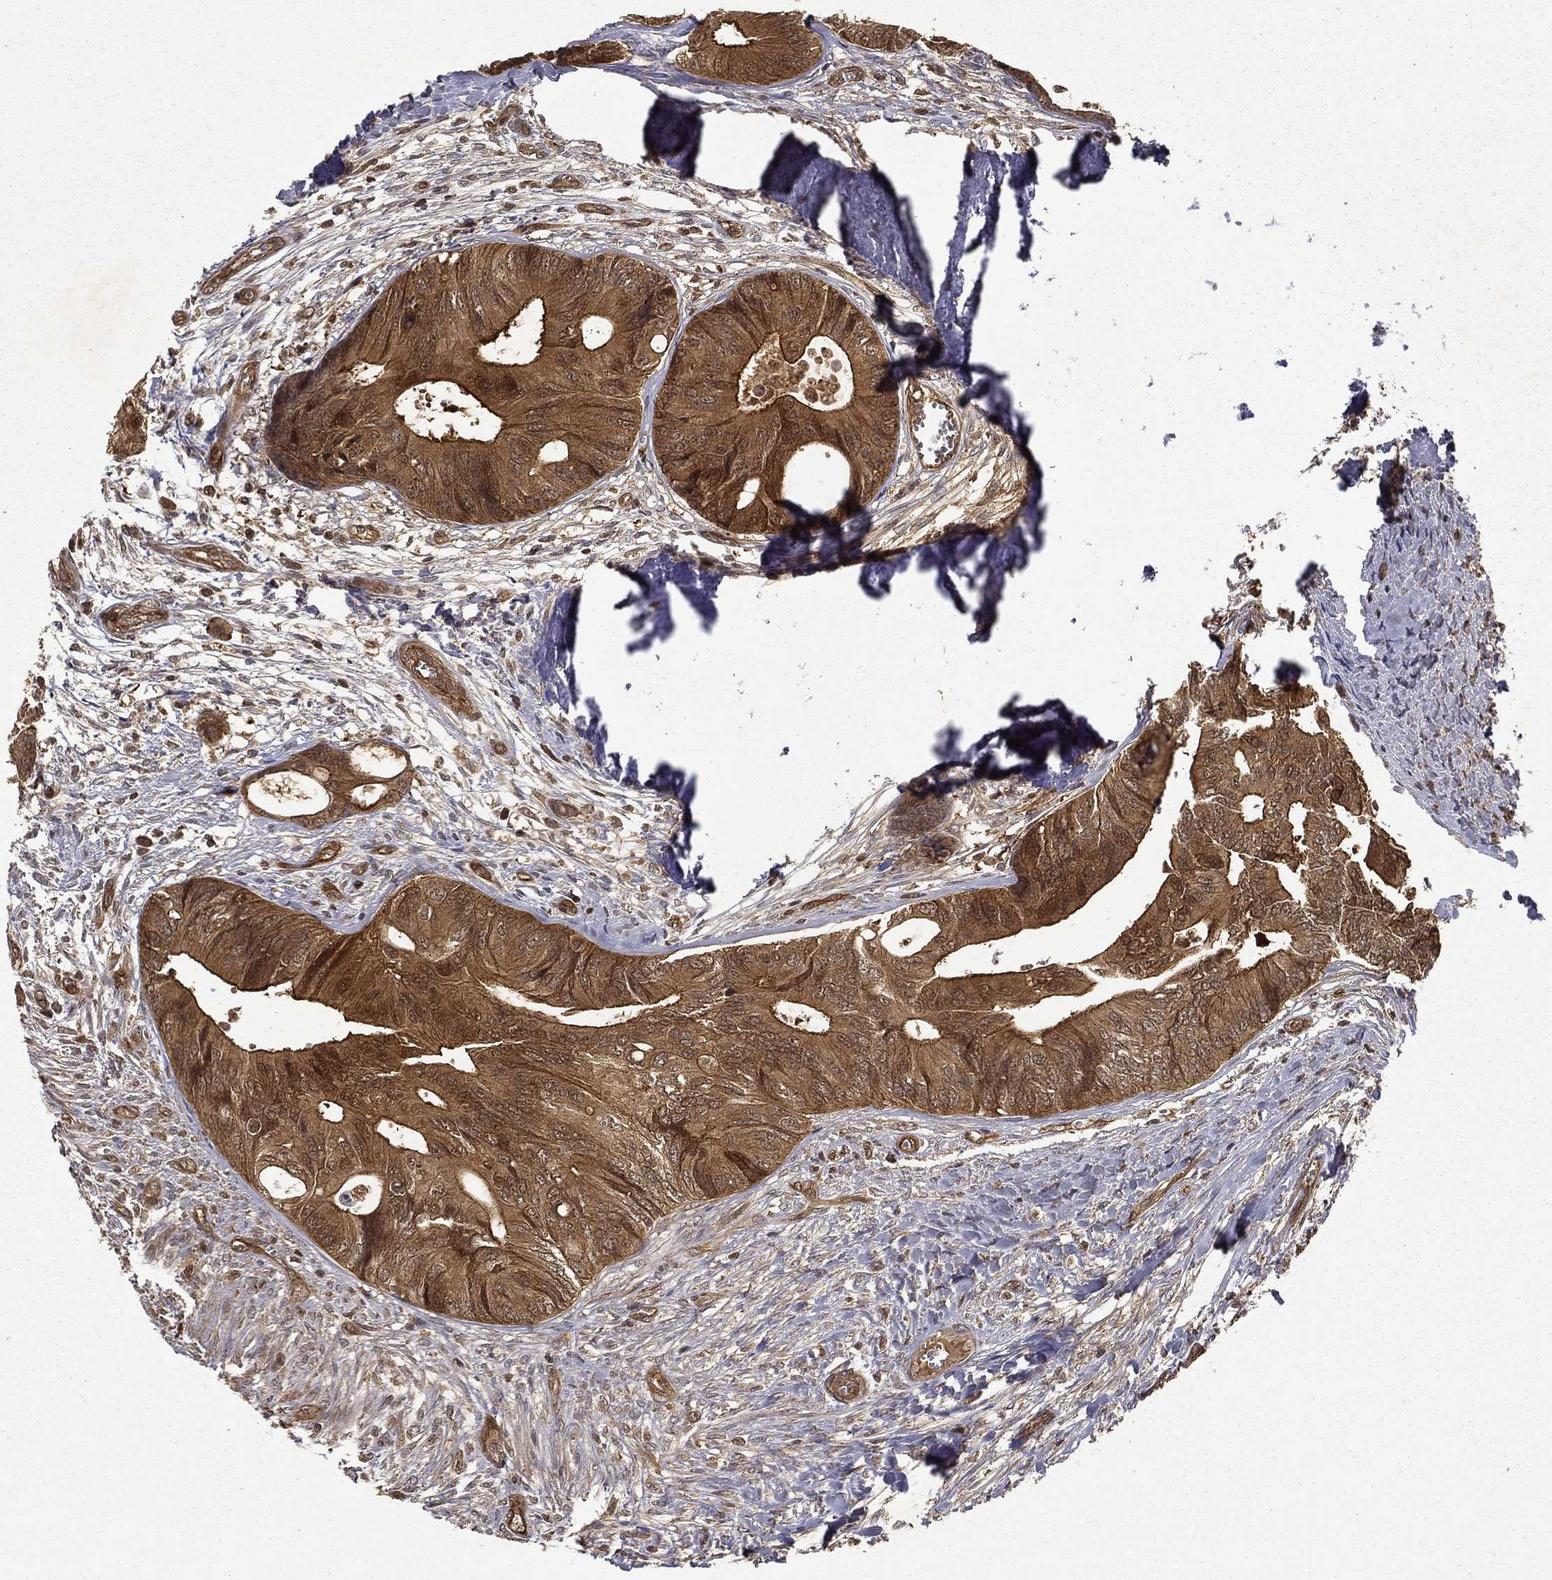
{"staining": {"intensity": "moderate", "quantity": ">75%", "location": "cytoplasmic/membranous"}, "tissue": "colorectal cancer", "cell_type": "Tumor cells", "image_type": "cancer", "snomed": [{"axis": "morphology", "description": "Normal tissue, NOS"}, {"axis": "morphology", "description": "Adenocarcinoma, NOS"}, {"axis": "topography", "description": "Colon"}], "caption": "Protein expression by immunohistochemistry (IHC) demonstrates moderate cytoplasmic/membranous staining in approximately >75% of tumor cells in colorectal cancer (adenocarcinoma).", "gene": "FGD1", "patient": {"sex": "male", "age": 65}}